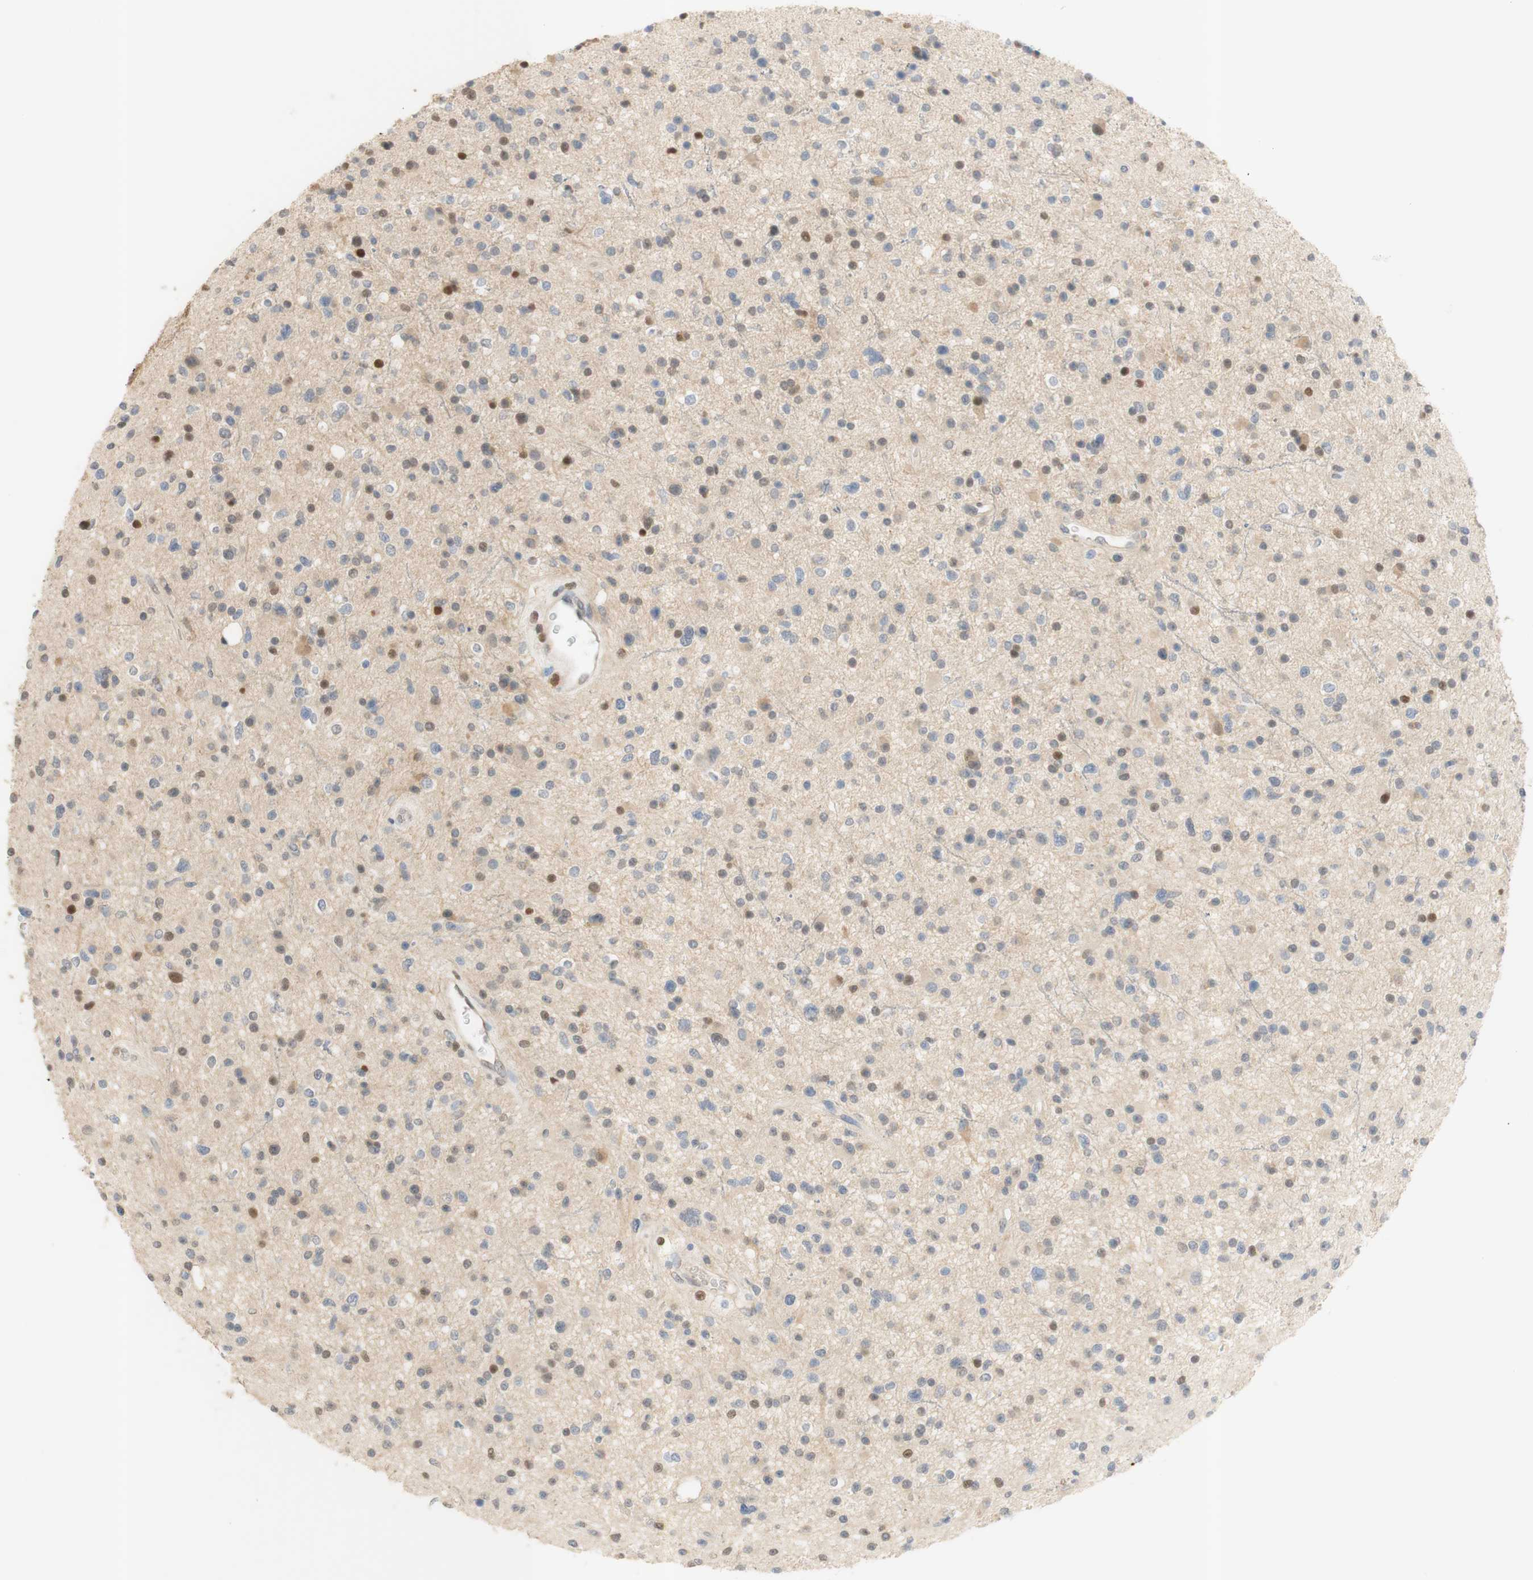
{"staining": {"intensity": "moderate", "quantity": "<25%", "location": "nuclear"}, "tissue": "glioma", "cell_type": "Tumor cells", "image_type": "cancer", "snomed": [{"axis": "morphology", "description": "Glioma, malignant, High grade"}, {"axis": "topography", "description": "Brain"}], "caption": "The photomicrograph shows staining of glioma, revealing moderate nuclear protein expression (brown color) within tumor cells.", "gene": "NAP1L4", "patient": {"sex": "male", "age": 33}}